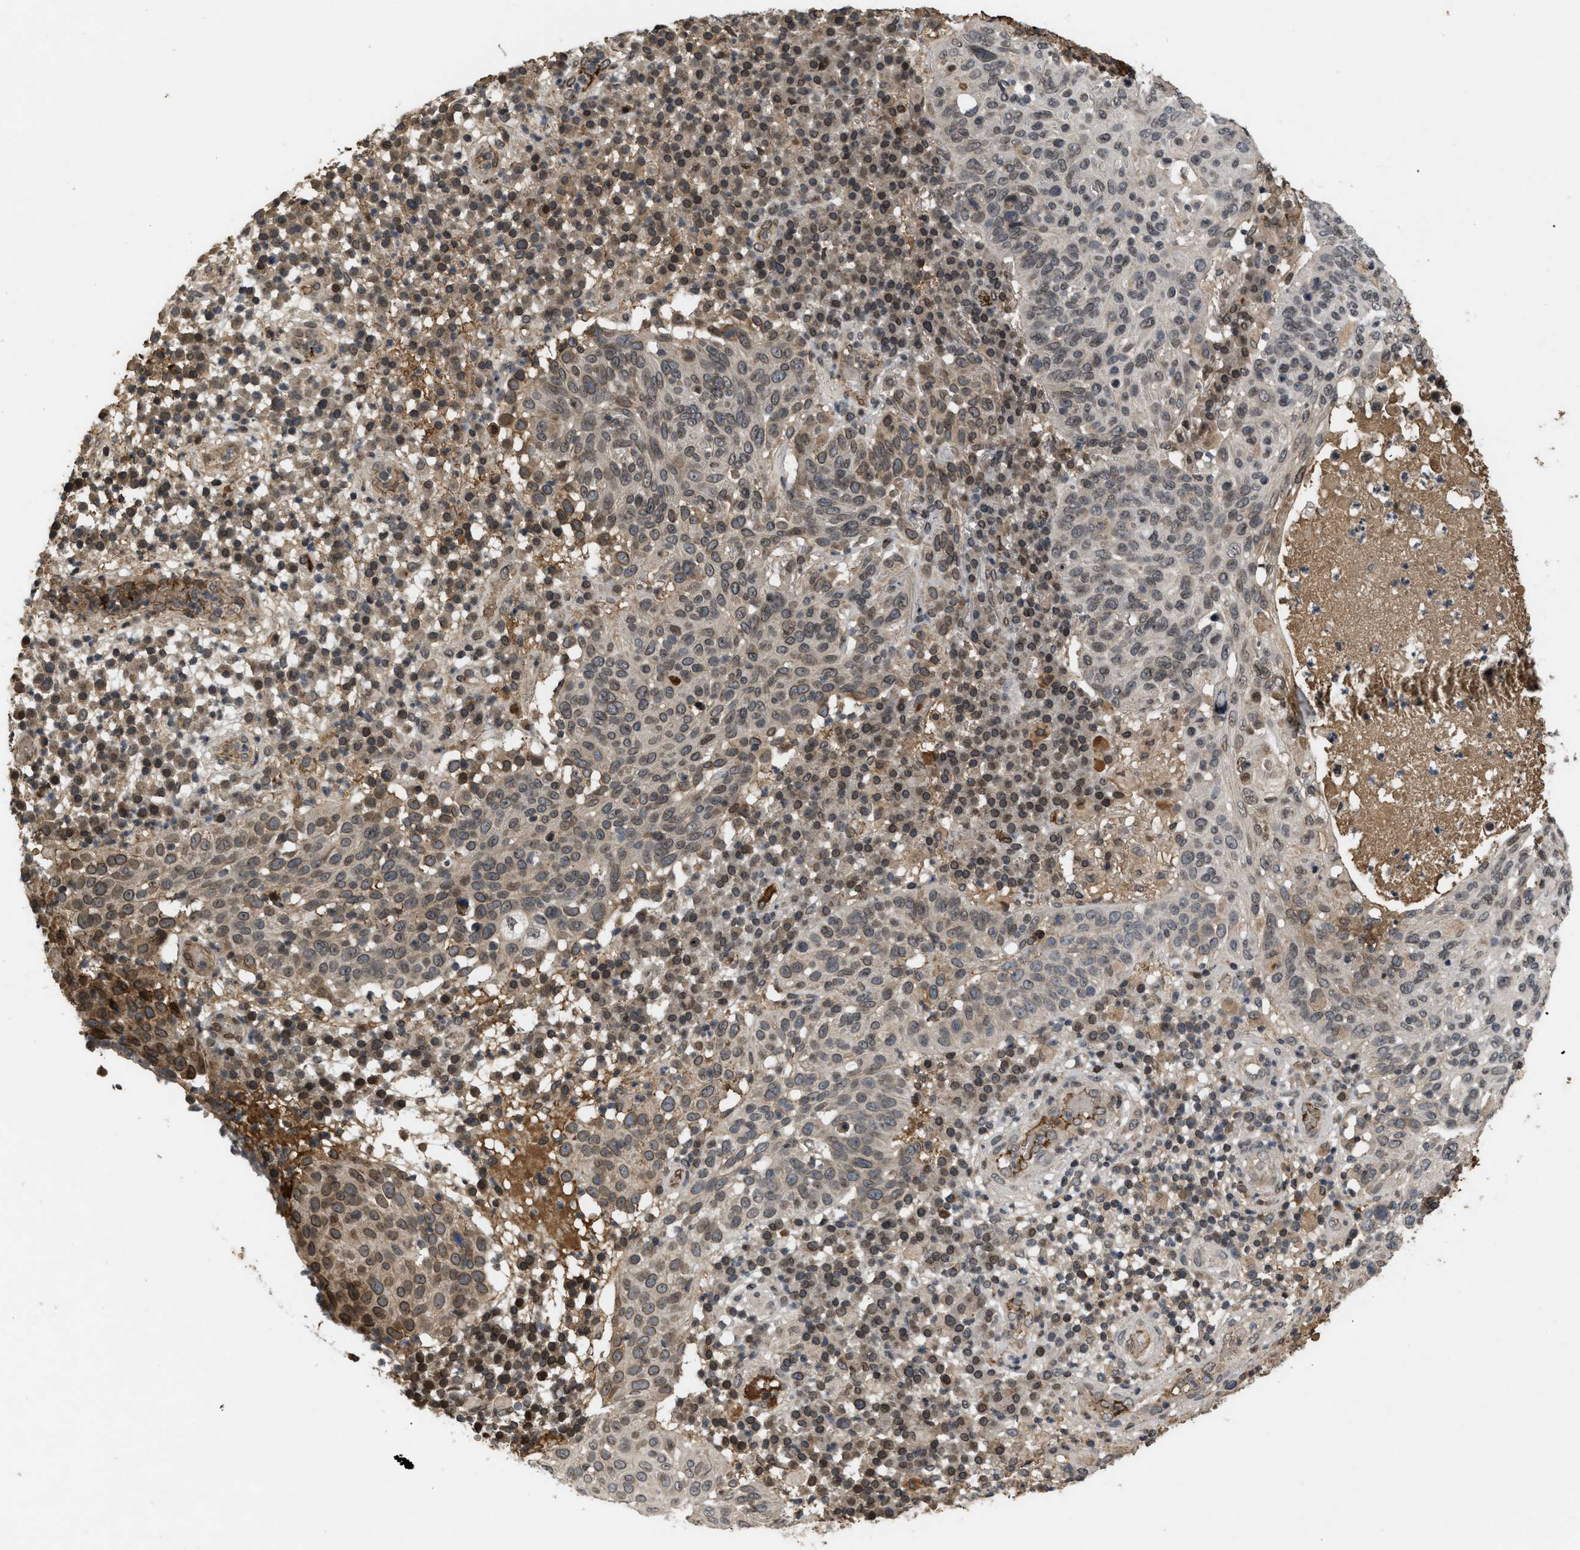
{"staining": {"intensity": "weak", "quantity": ">75%", "location": "cytoplasmic/membranous,nuclear"}, "tissue": "skin cancer", "cell_type": "Tumor cells", "image_type": "cancer", "snomed": [{"axis": "morphology", "description": "Squamous cell carcinoma in situ, NOS"}, {"axis": "morphology", "description": "Squamous cell carcinoma, NOS"}, {"axis": "topography", "description": "Skin"}], "caption": "Approximately >75% of tumor cells in skin cancer demonstrate weak cytoplasmic/membranous and nuclear protein positivity as visualized by brown immunohistochemical staining.", "gene": "CRY1", "patient": {"sex": "male", "age": 93}}